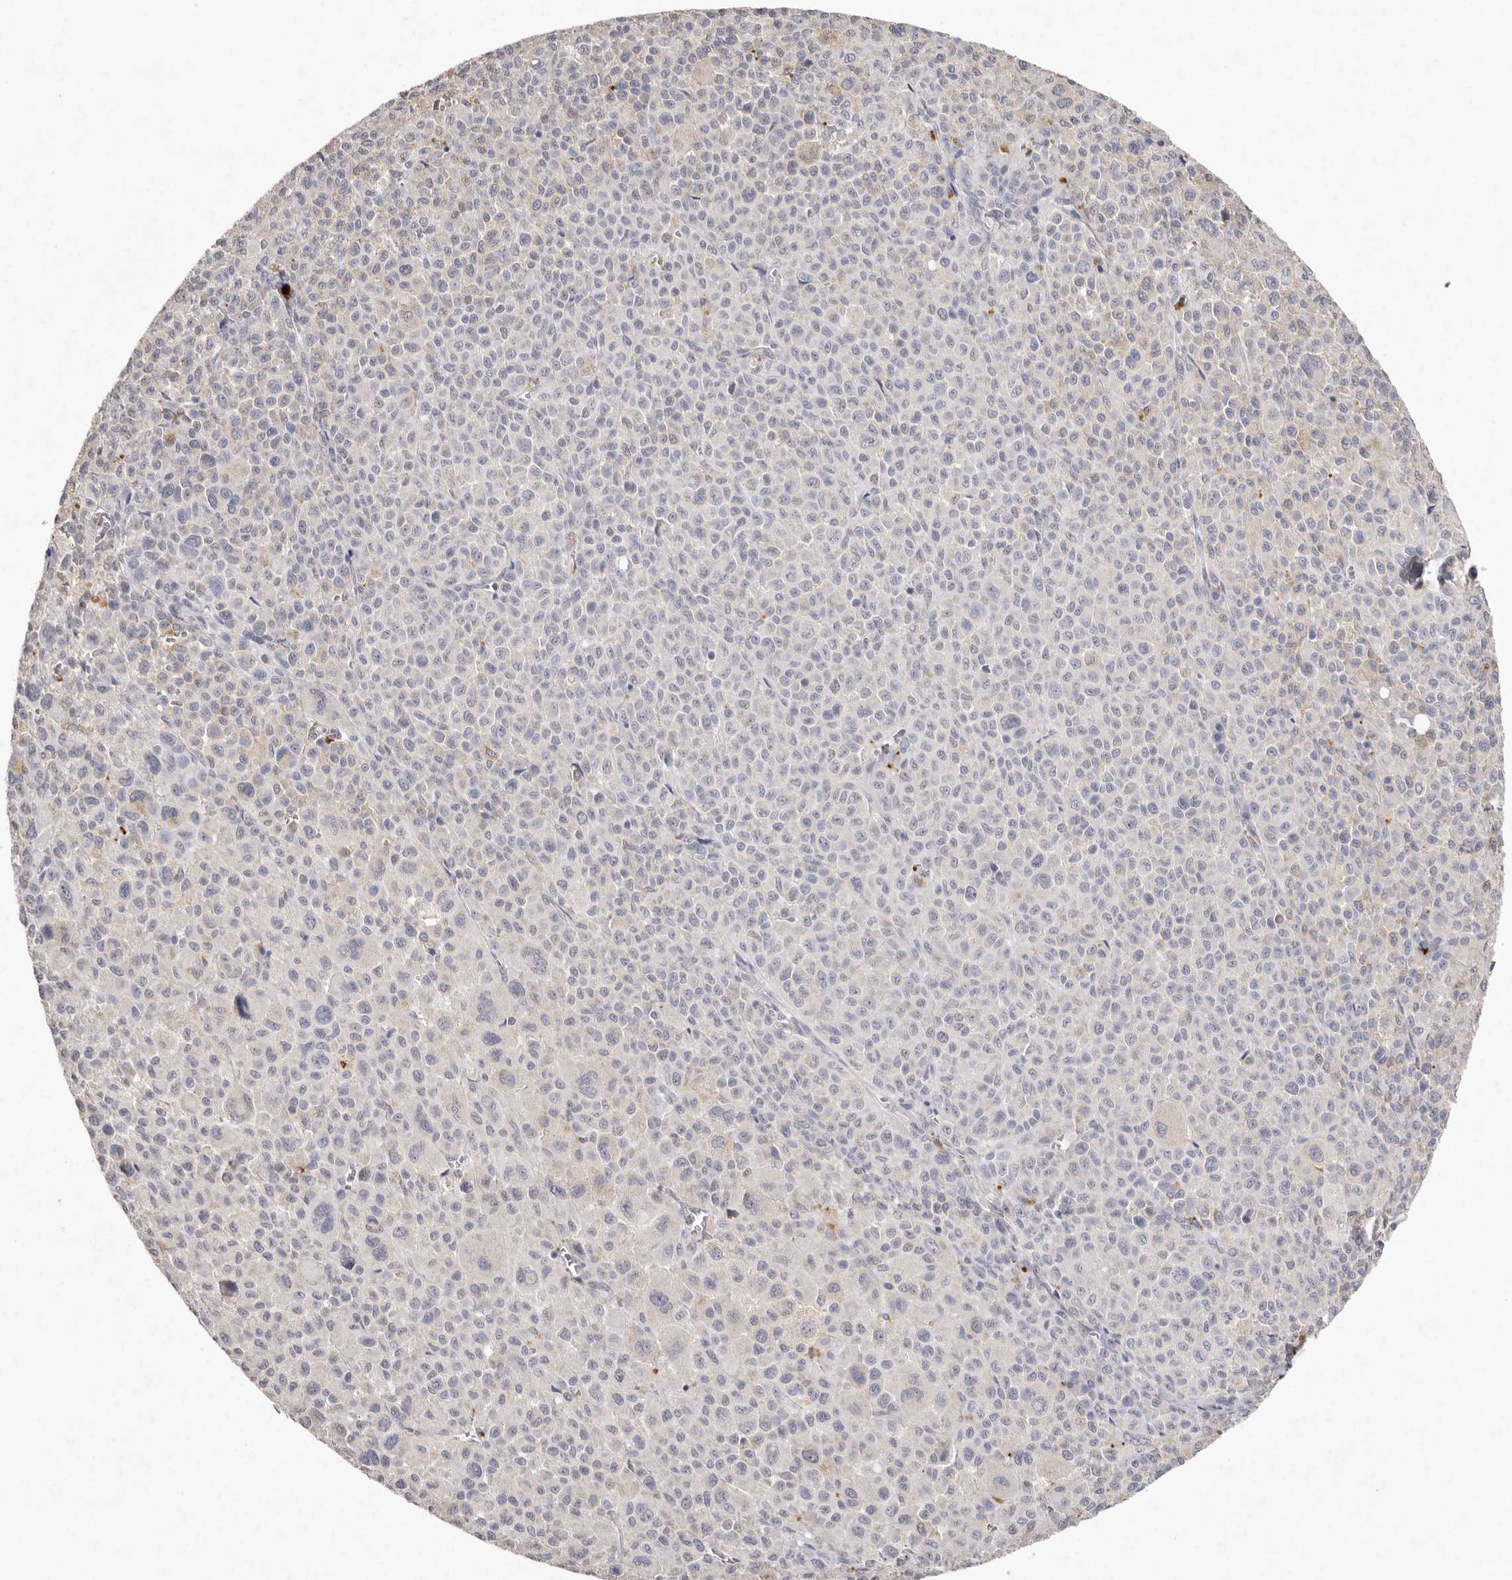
{"staining": {"intensity": "negative", "quantity": "none", "location": "none"}, "tissue": "melanoma", "cell_type": "Tumor cells", "image_type": "cancer", "snomed": [{"axis": "morphology", "description": "Malignant melanoma, Metastatic site"}, {"axis": "topography", "description": "Skin"}], "caption": "Protein analysis of melanoma demonstrates no significant expression in tumor cells.", "gene": "FAM185A", "patient": {"sex": "female", "age": 74}}